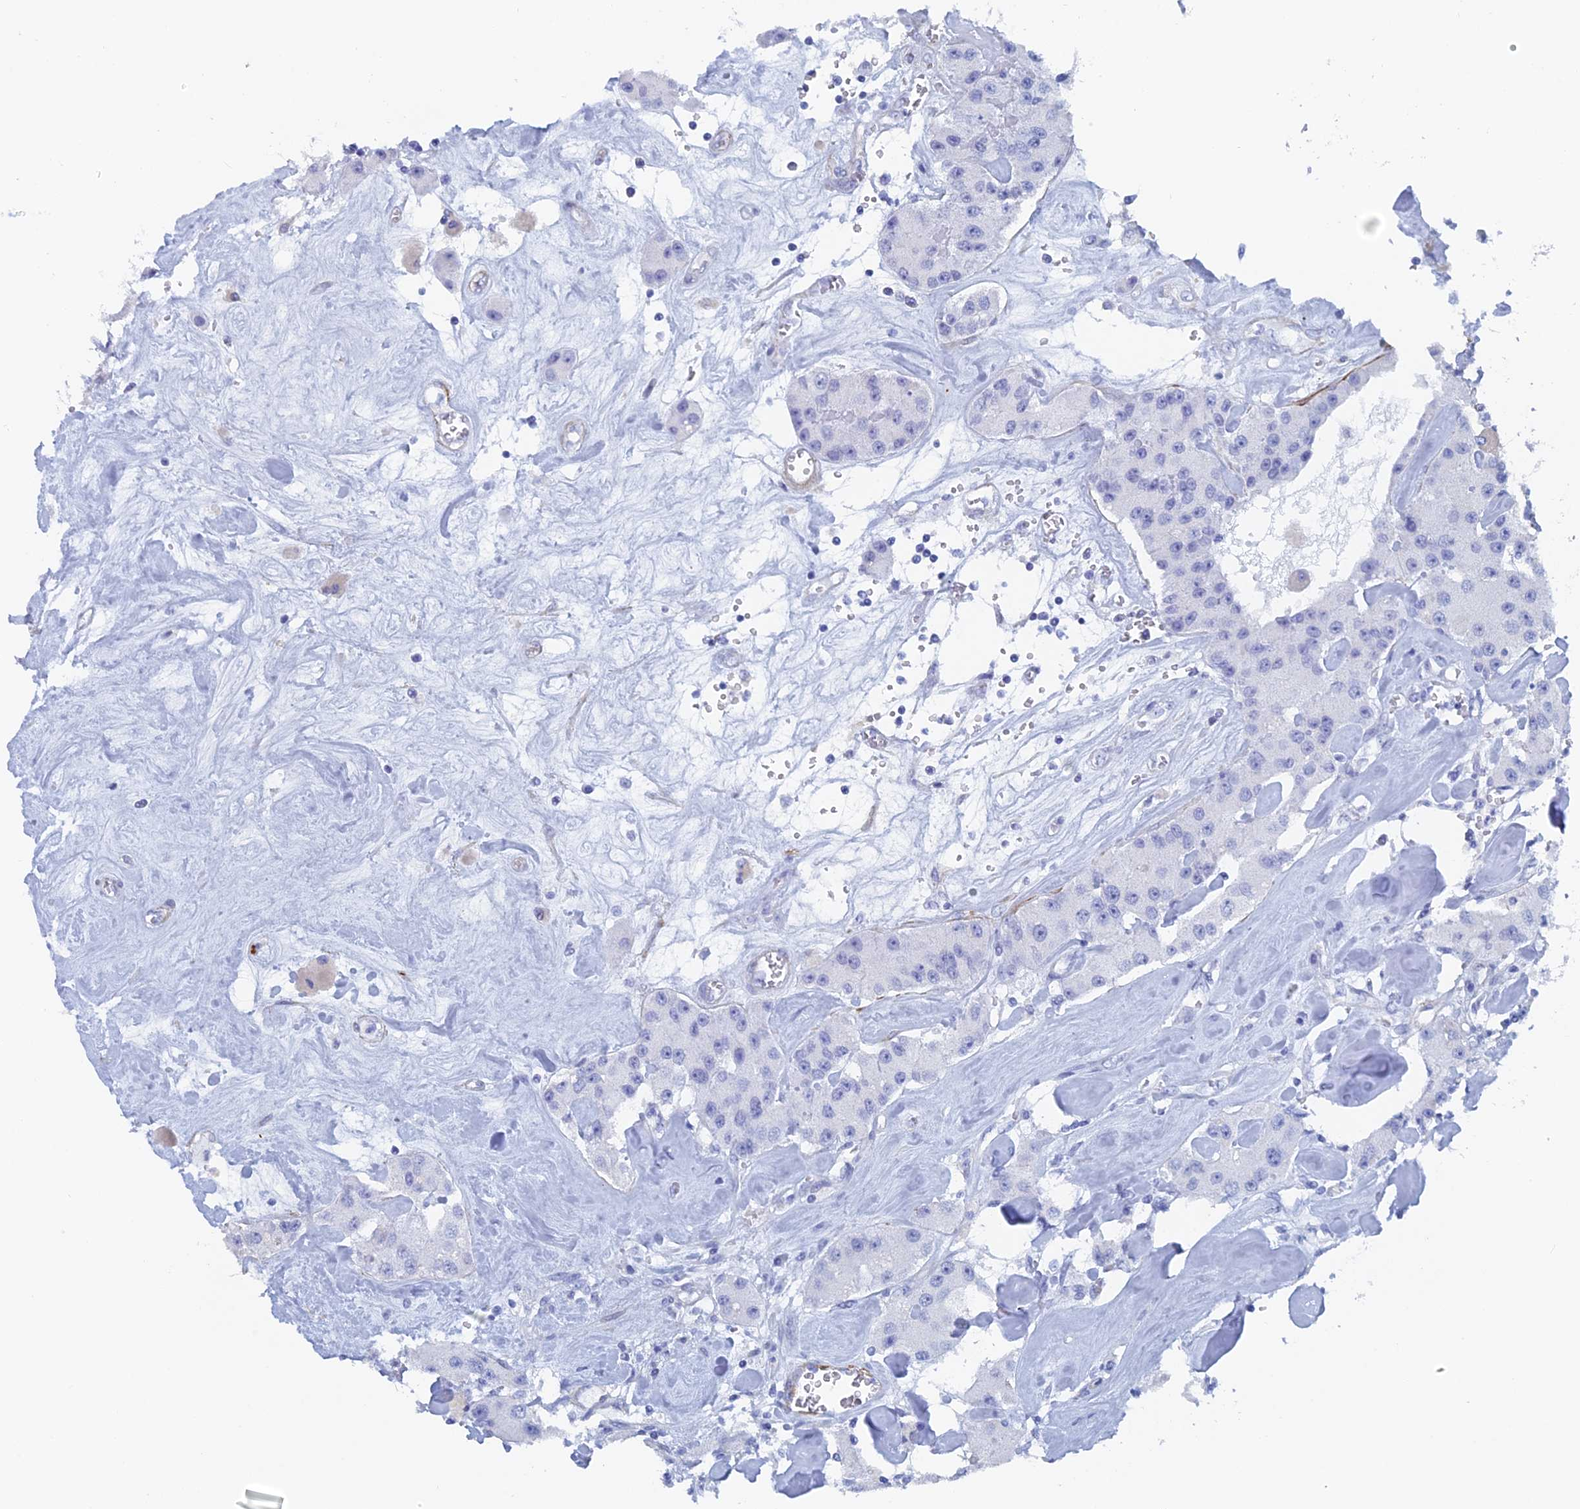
{"staining": {"intensity": "negative", "quantity": "none", "location": "none"}, "tissue": "carcinoid", "cell_type": "Tumor cells", "image_type": "cancer", "snomed": [{"axis": "morphology", "description": "Carcinoid, malignant, NOS"}, {"axis": "topography", "description": "Pancreas"}], "caption": "This is an immunohistochemistry micrograph of carcinoid. There is no expression in tumor cells.", "gene": "KCNK18", "patient": {"sex": "male", "age": 41}}